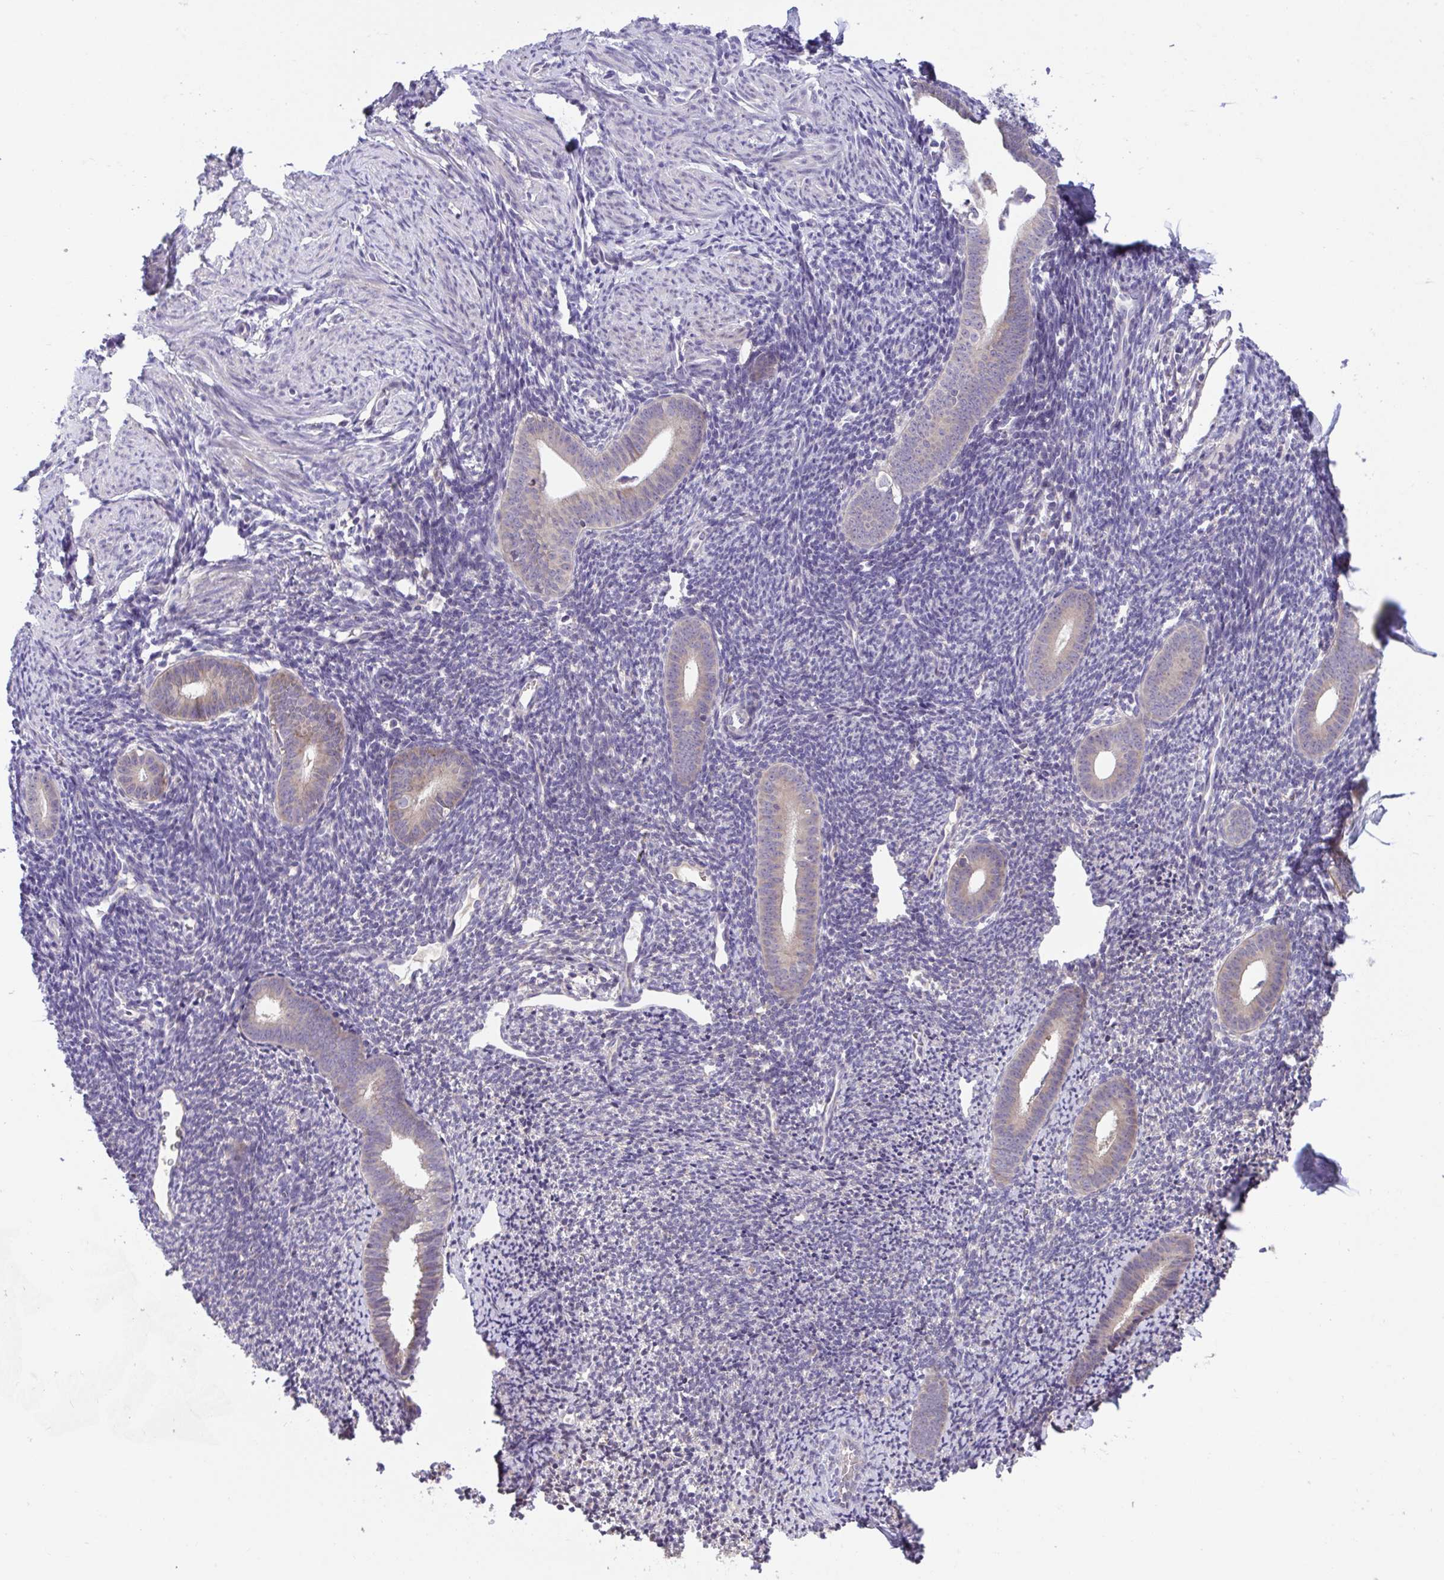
{"staining": {"intensity": "negative", "quantity": "none", "location": "none"}, "tissue": "endometrium", "cell_type": "Cells in endometrial stroma", "image_type": "normal", "snomed": [{"axis": "morphology", "description": "Normal tissue, NOS"}, {"axis": "topography", "description": "Endometrium"}], "caption": "A high-resolution micrograph shows IHC staining of normal endometrium, which reveals no significant staining in cells in endometrial stroma.", "gene": "SUSD4", "patient": {"sex": "female", "age": 39}}